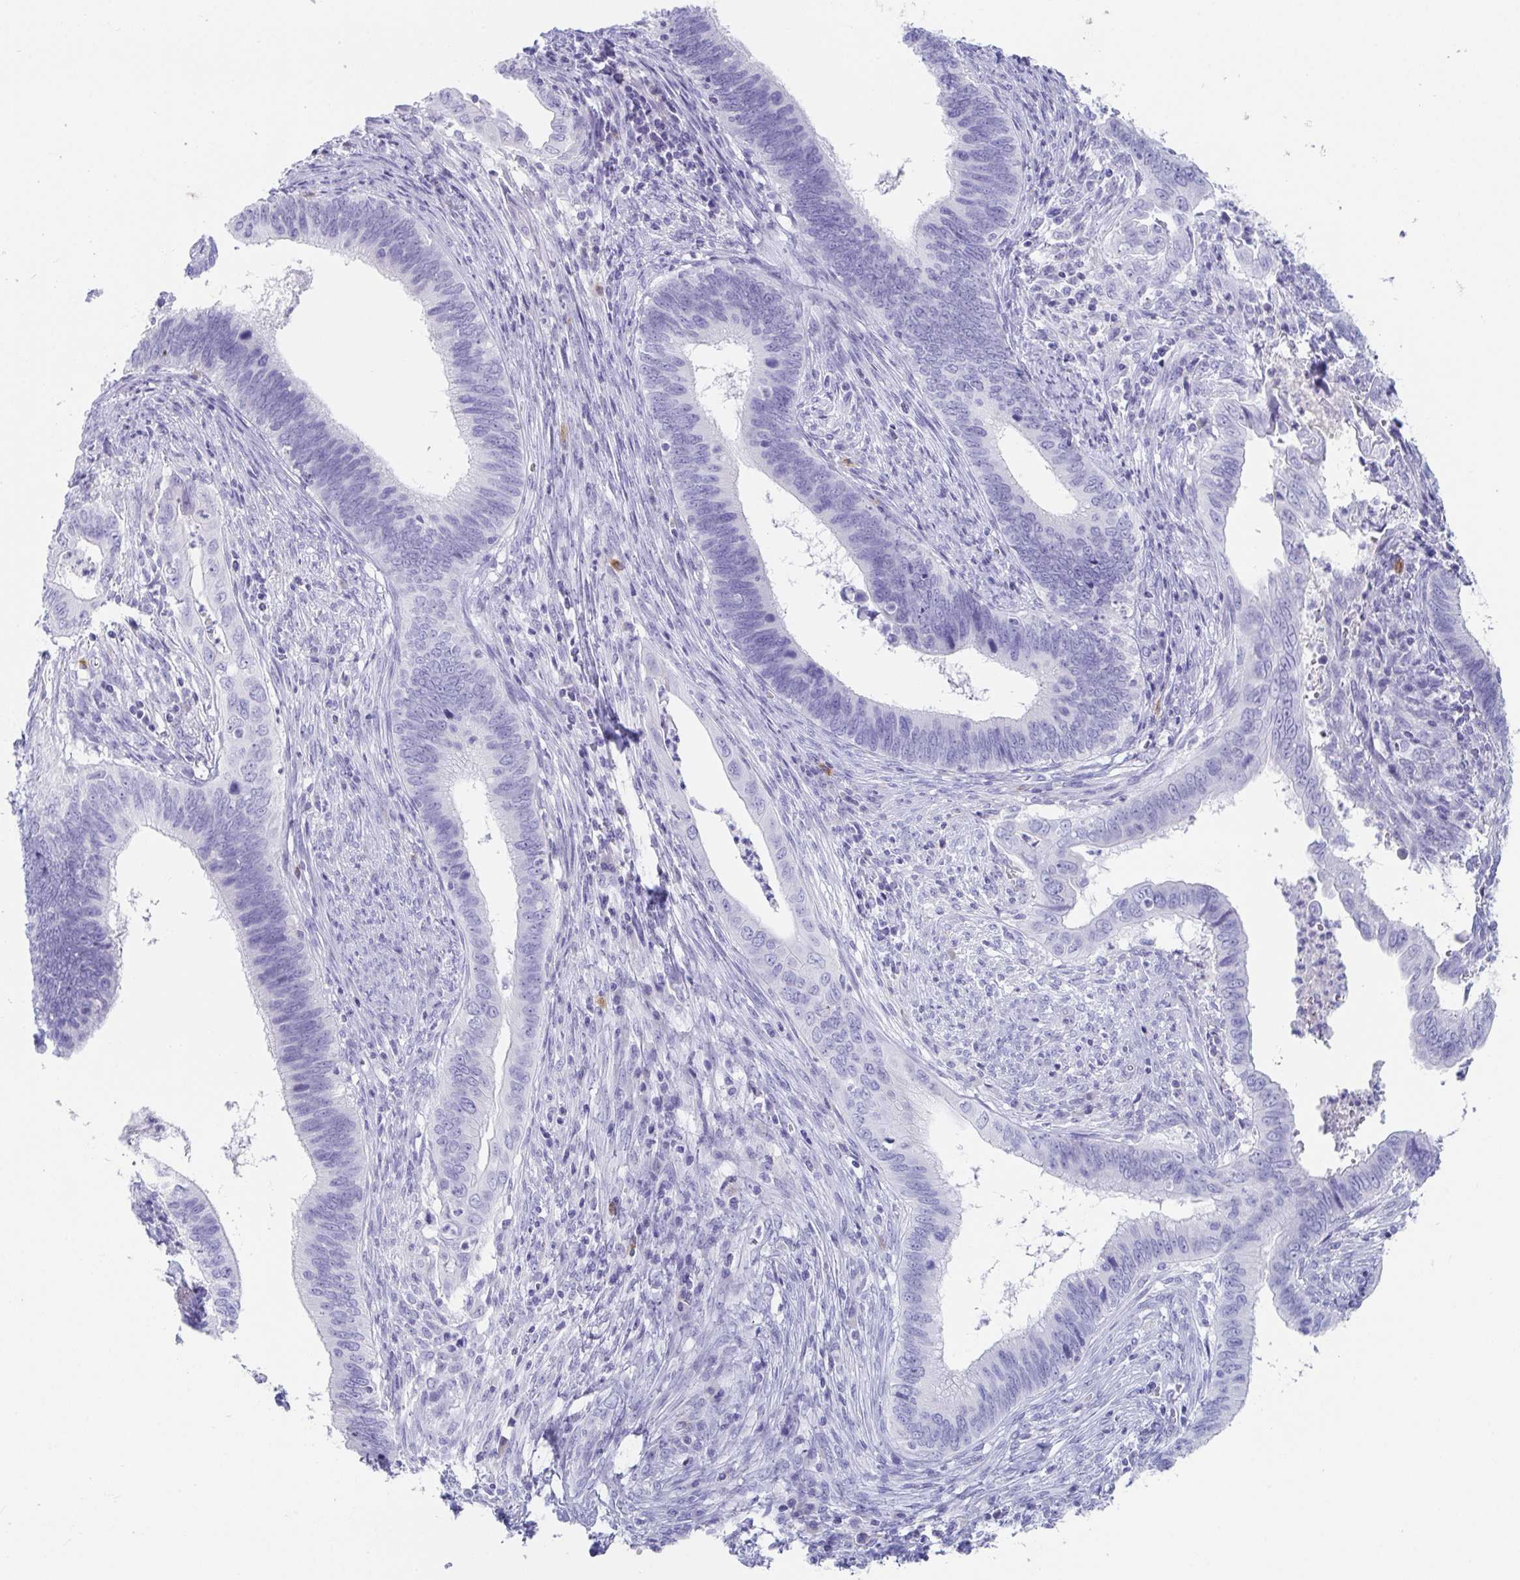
{"staining": {"intensity": "negative", "quantity": "none", "location": "none"}, "tissue": "cervical cancer", "cell_type": "Tumor cells", "image_type": "cancer", "snomed": [{"axis": "morphology", "description": "Adenocarcinoma, NOS"}, {"axis": "topography", "description": "Cervix"}], "caption": "Tumor cells show no significant expression in adenocarcinoma (cervical).", "gene": "PLA2G1B", "patient": {"sex": "female", "age": 42}}